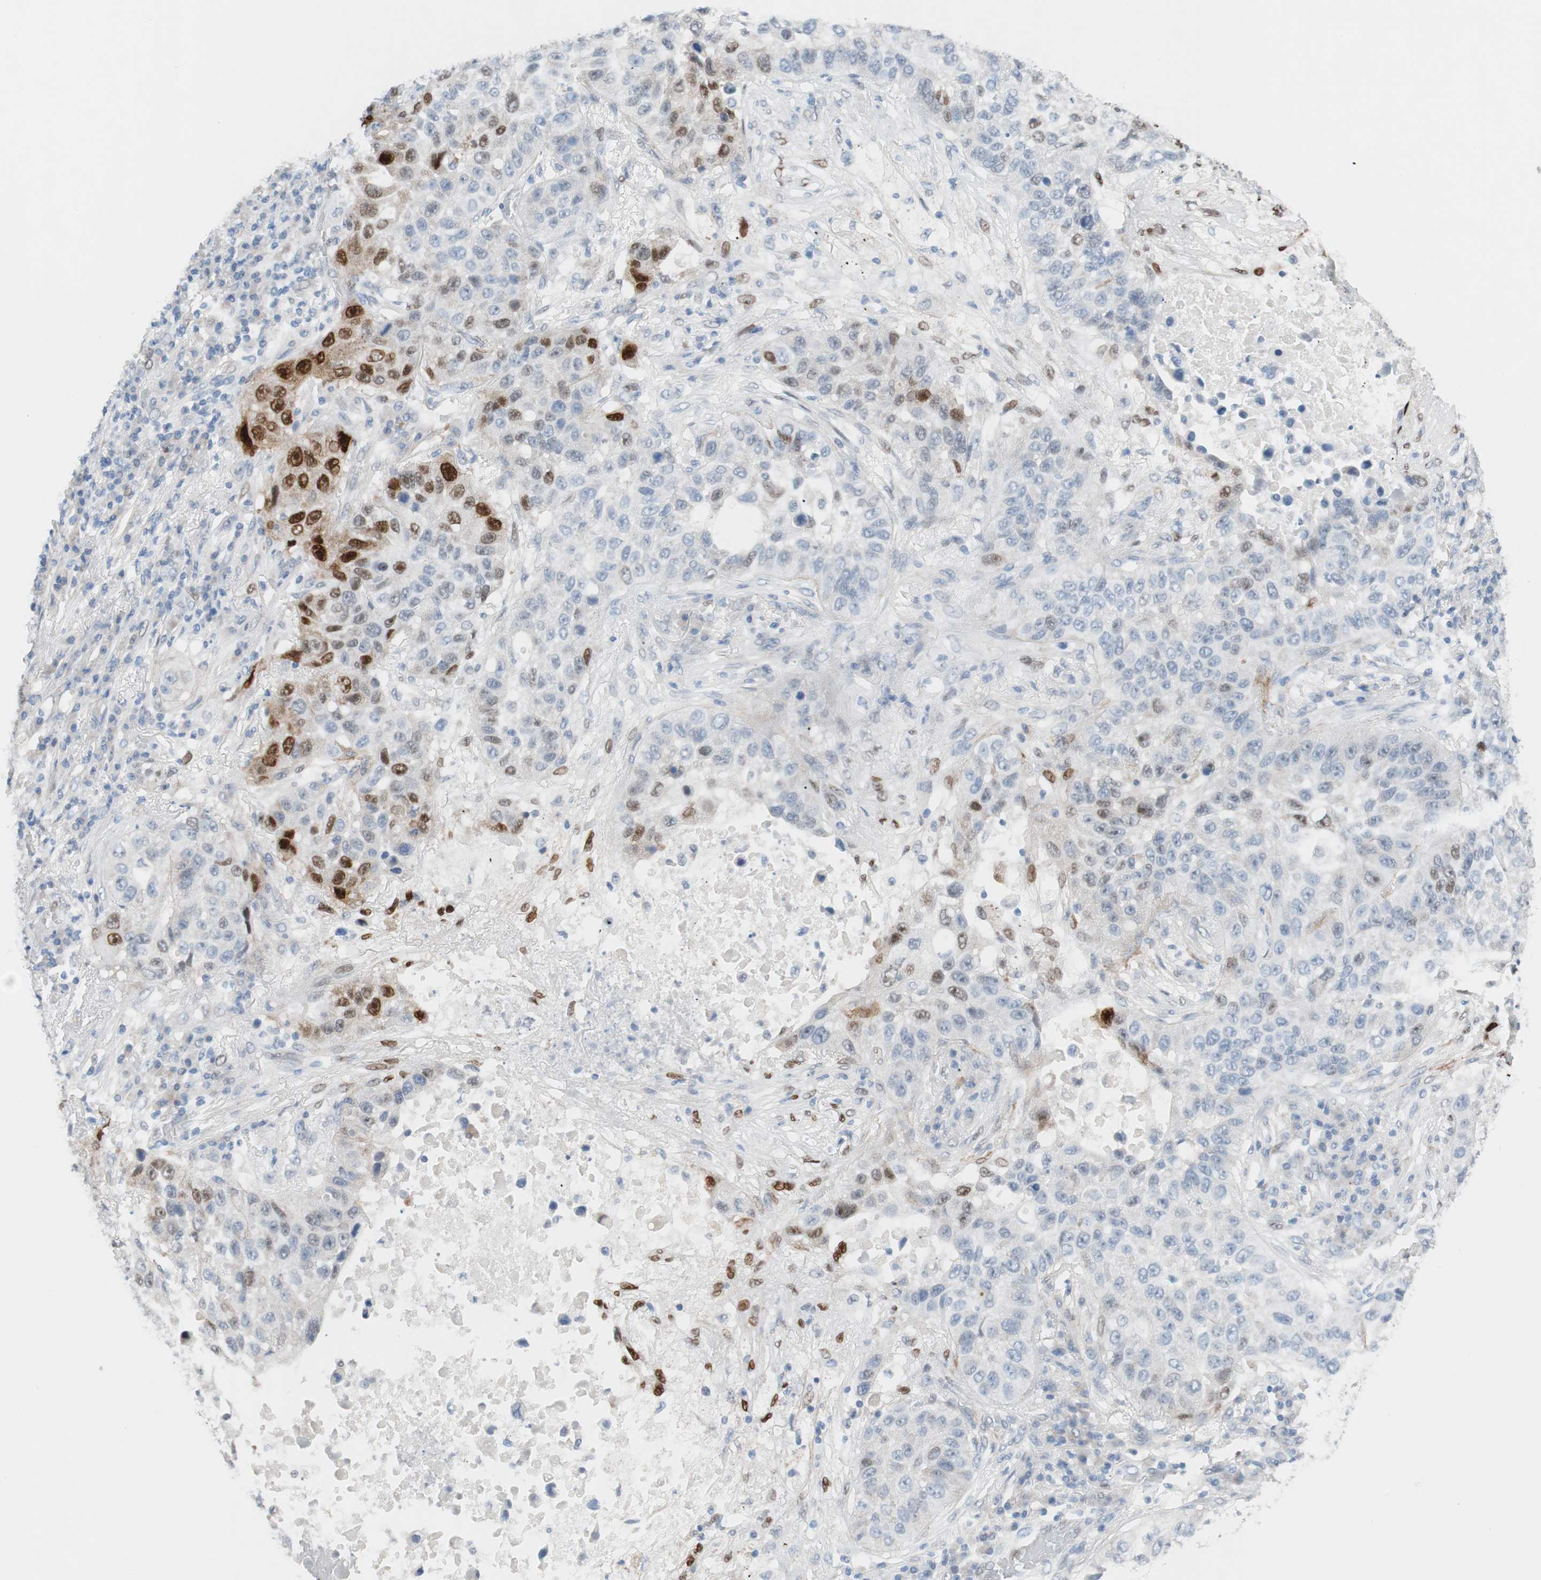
{"staining": {"intensity": "strong", "quantity": "<25%", "location": "nuclear"}, "tissue": "lung cancer", "cell_type": "Tumor cells", "image_type": "cancer", "snomed": [{"axis": "morphology", "description": "Squamous cell carcinoma, NOS"}, {"axis": "topography", "description": "Lung"}], "caption": "A high-resolution histopathology image shows immunohistochemistry (IHC) staining of lung squamous cell carcinoma, which shows strong nuclear staining in approximately <25% of tumor cells.", "gene": "FOSL1", "patient": {"sex": "male", "age": 57}}